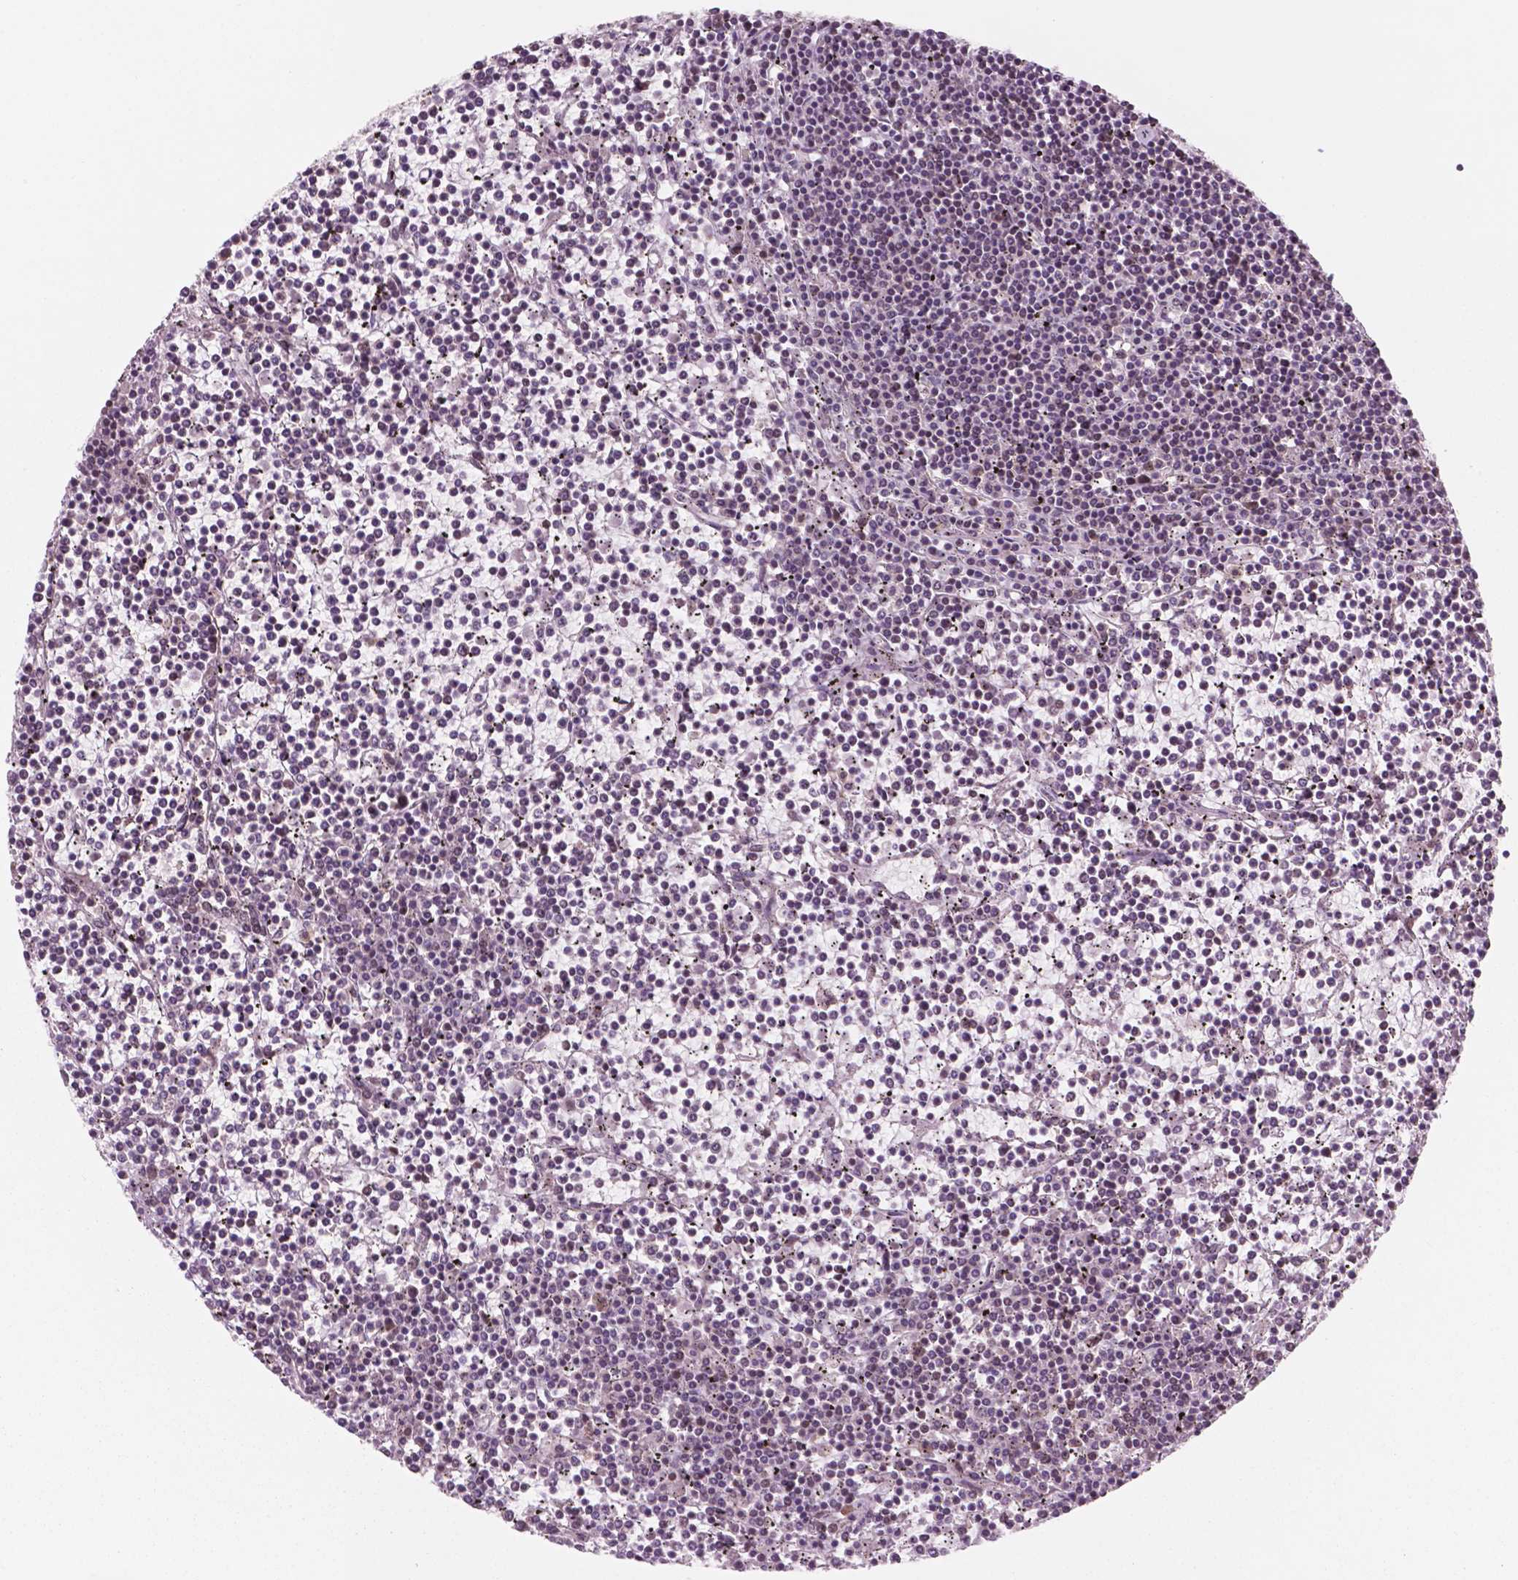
{"staining": {"intensity": "negative", "quantity": "none", "location": "none"}, "tissue": "lymphoma", "cell_type": "Tumor cells", "image_type": "cancer", "snomed": [{"axis": "morphology", "description": "Malignant lymphoma, non-Hodgkin's type, Low grade"}, {"axis": "topography", "description": "Spleen"}], "caption": "The histopathology image reveals no significant expression in tumor cells of lymphoma.", "gene": "POLR2E", "patient": {"sex": "female", "age": 19}}